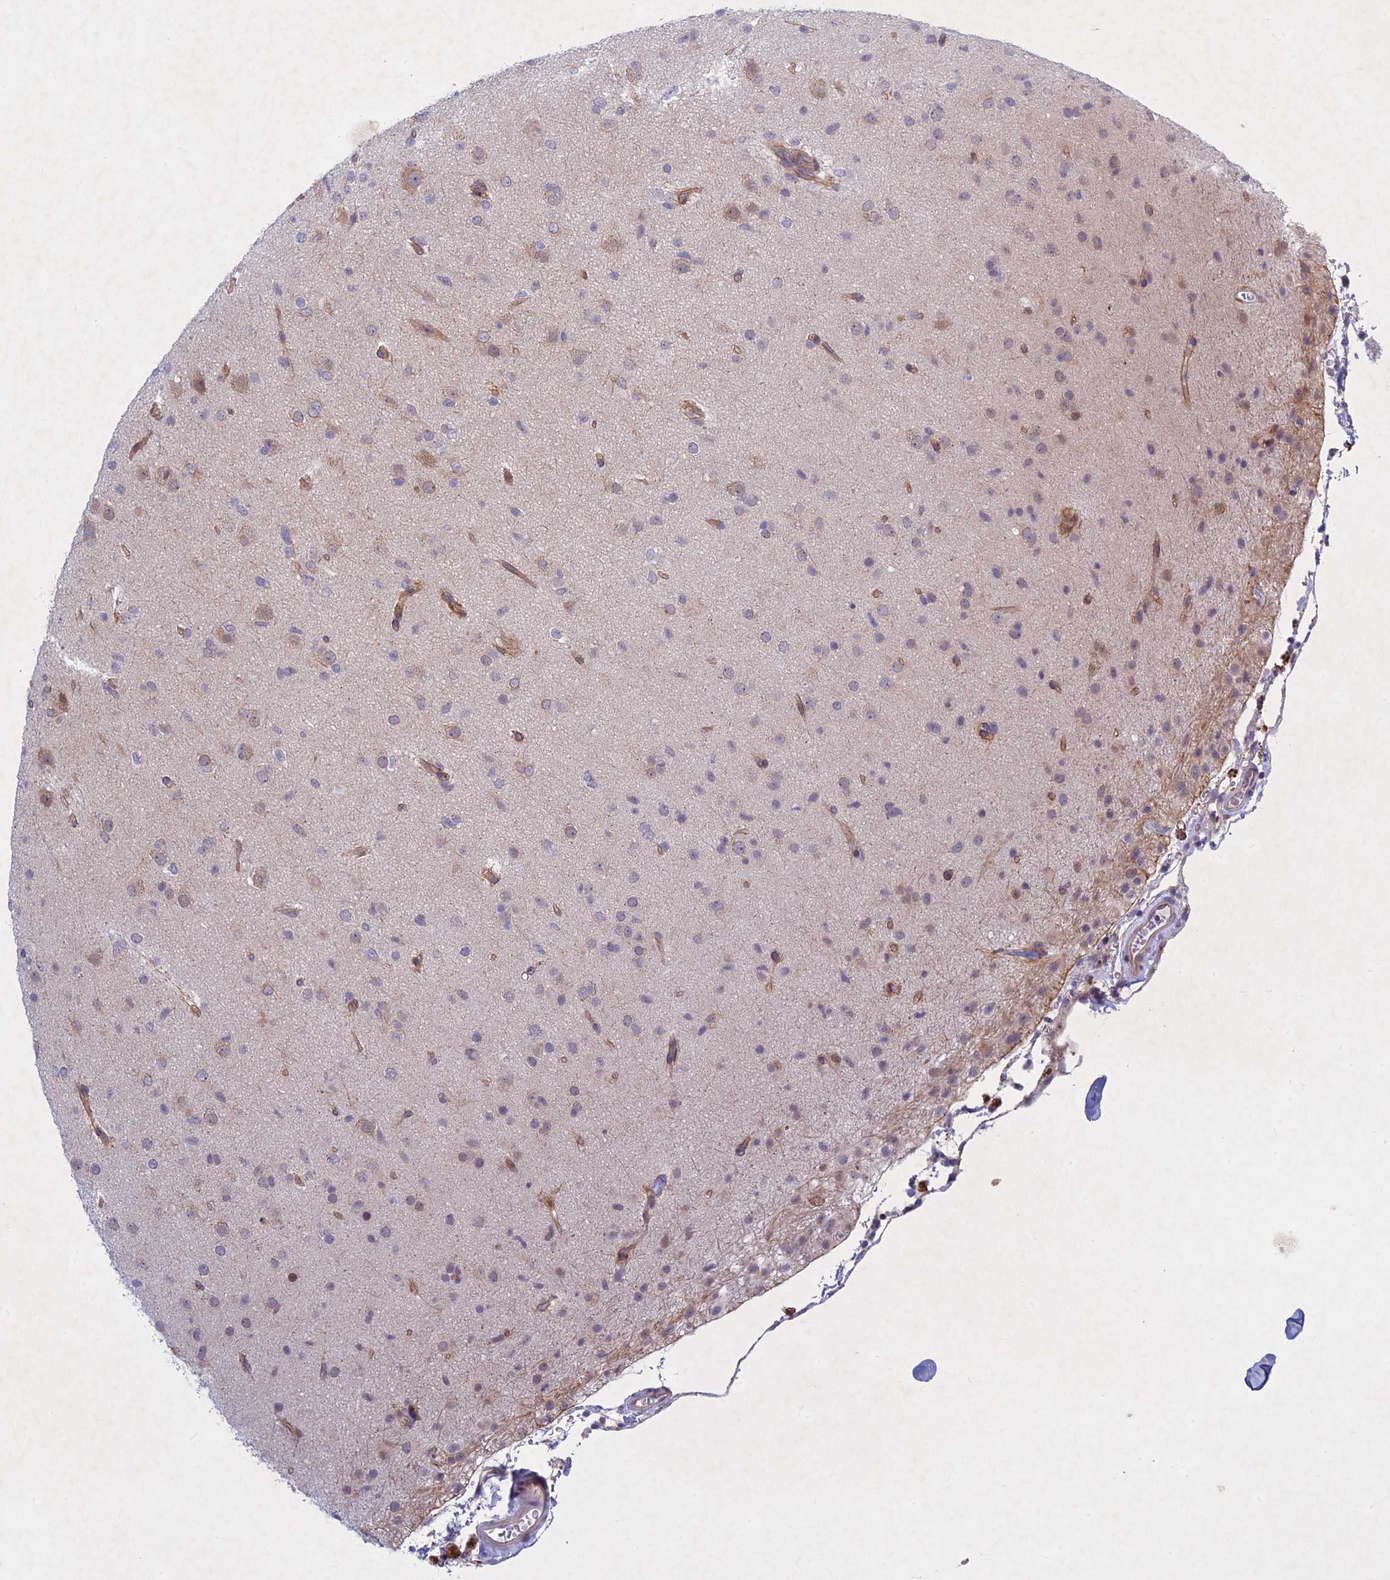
{"staining": {"intensity": "weak", "quantity": "<25%", "location": "cytoplasmic/membranous"}, "tissue": "glioma", "cell_type": "Tumor cells", "image_type": "cancer", "snomed": [{"axis": "morphology", "description": "Glioma, malignant, Low grade"}, {"axis": "topography", "description": "Brain"}], "caption": "Malignant glioma (low-grade) was stained to show a protein in brown. There is no significant positivity in tumor cells.", "gene": "PTHLH", "patient": {"sex": "male", "age": 65}}